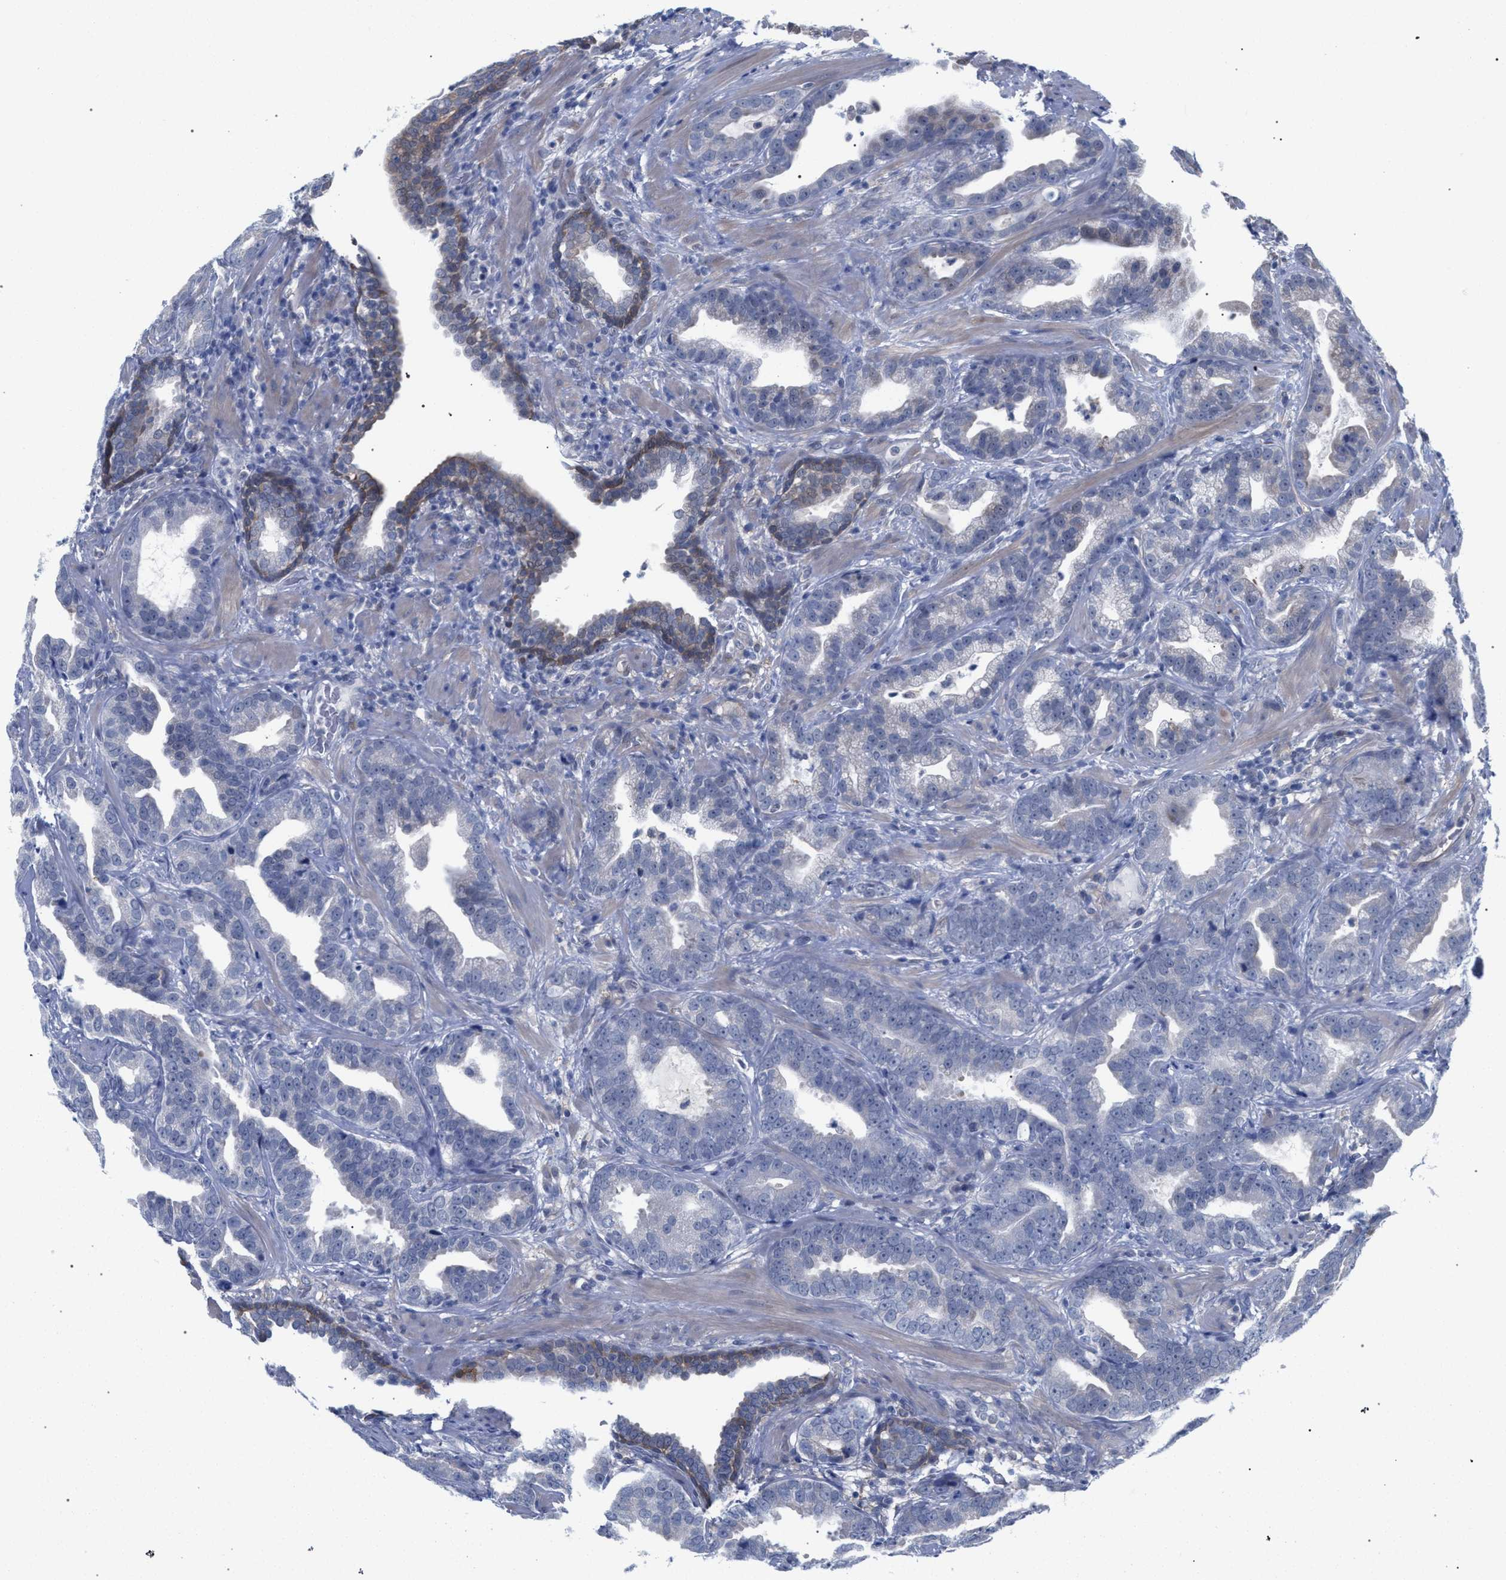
{"staining": {"intensity": "negative", "quantity": "none", "location": "none"}, "tissue": "prostate cancer", "cell_type": "Tumor cells", "image_type": "cancer", "snomed": [{"axis": "morphology", "description": "Adenocarcinoma, Low grade"}, {"axis": "topography", "description": "Prostate"}], "caption": "Immunohistochemical staining of human prostate cancer (low-grade adenocarcinoma) displays no significant positivity in tumor cells.", "gene": "FHOD3", "patient": {"sex": "male", "age": 59}}